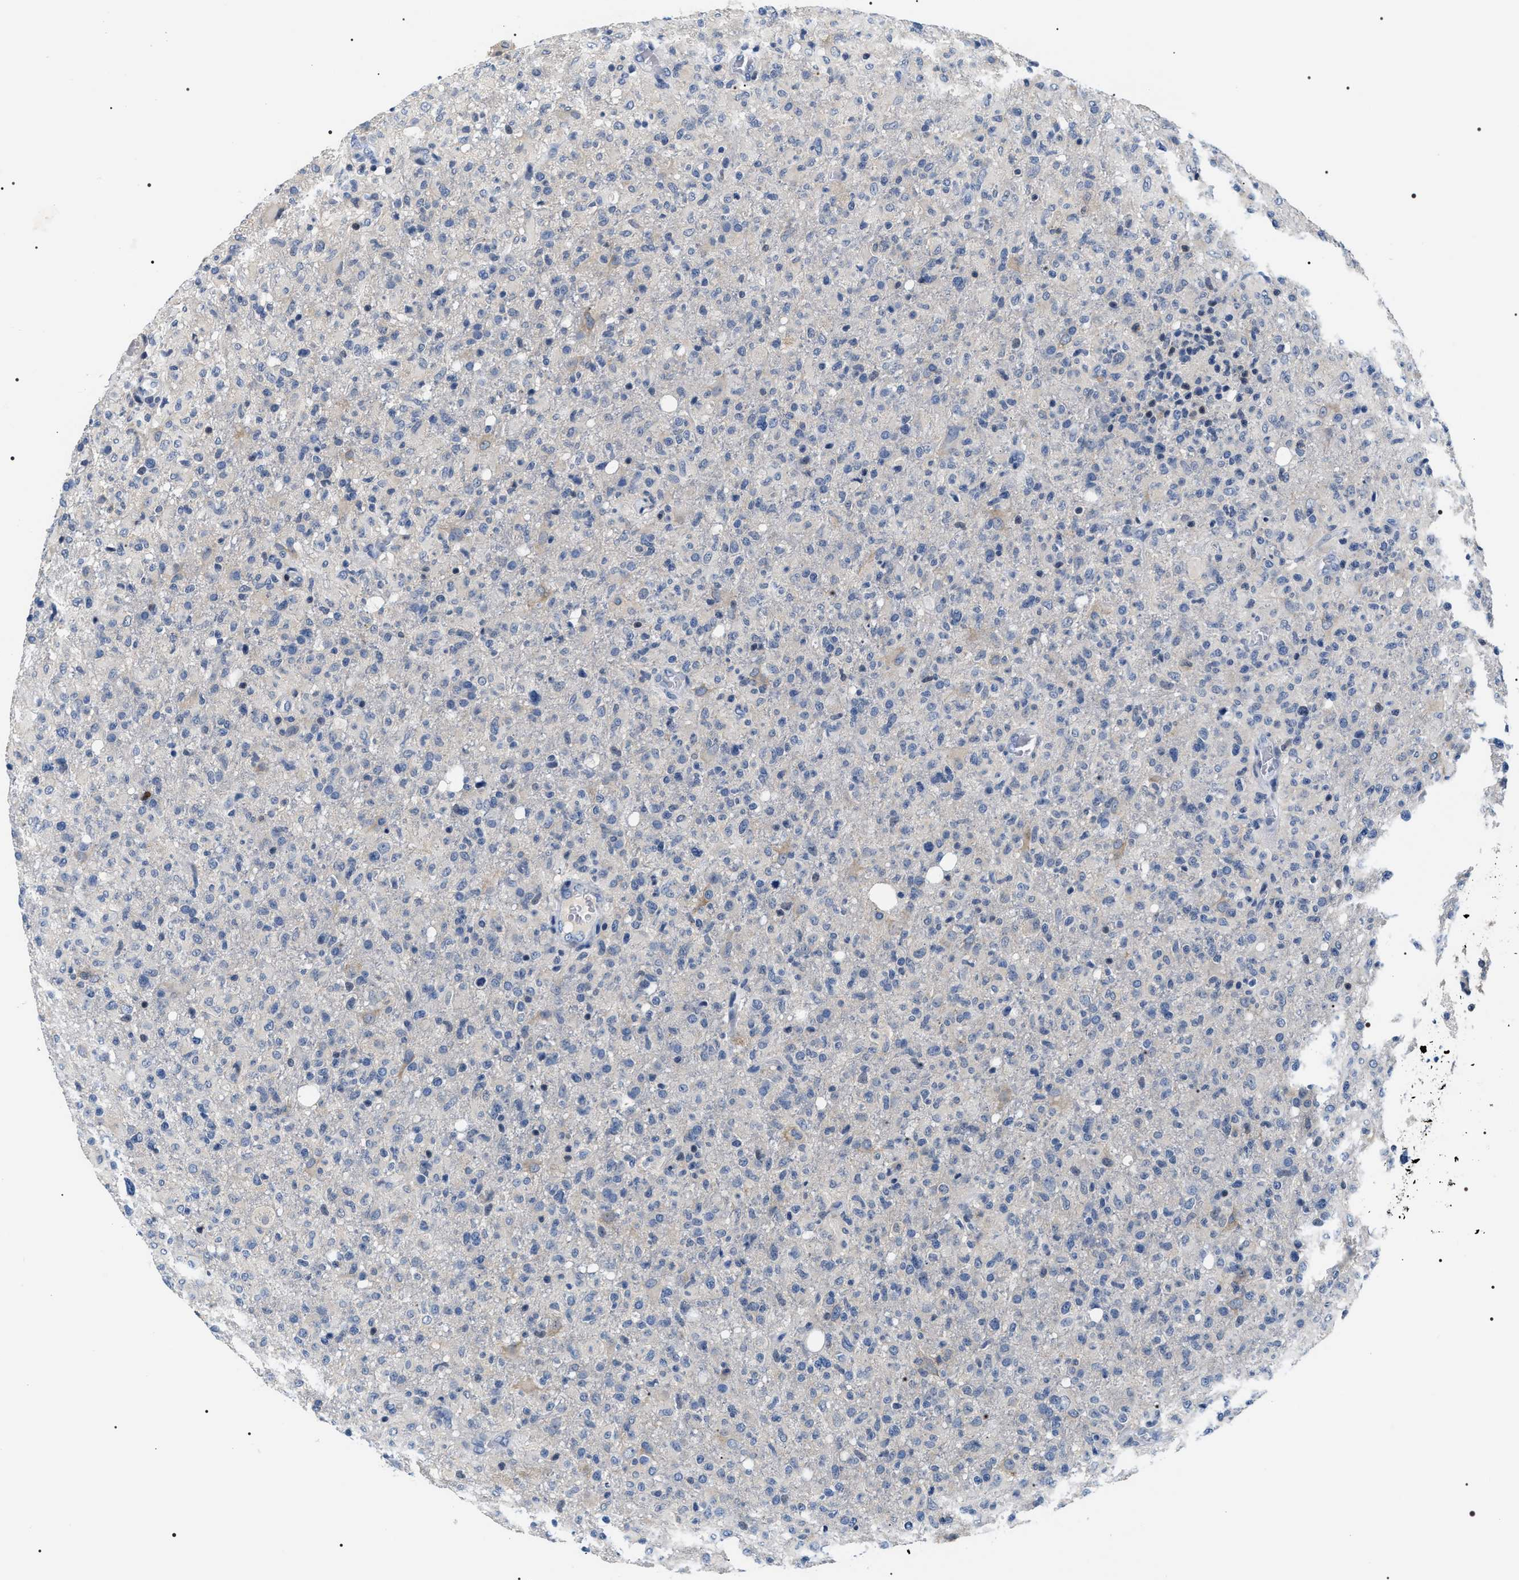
{"staining": {"intensity": "negative", "quantity": "none", "location": "none"}, "tissue": "glioma", "cell_type": "Tumor cells", "image_type": "cancer", "snomed": [{"axis": "morphology", "description": "Glioma, malignant, High grade"}, {"axis": "topography", "description": "Brain"}], "caption": "This is an IHC micrograph of human malignant glioma (high-grade). There is no positivity in tumor cells.", "gene": "BAG2", "patient": {"sex": "female", "age": 57}}